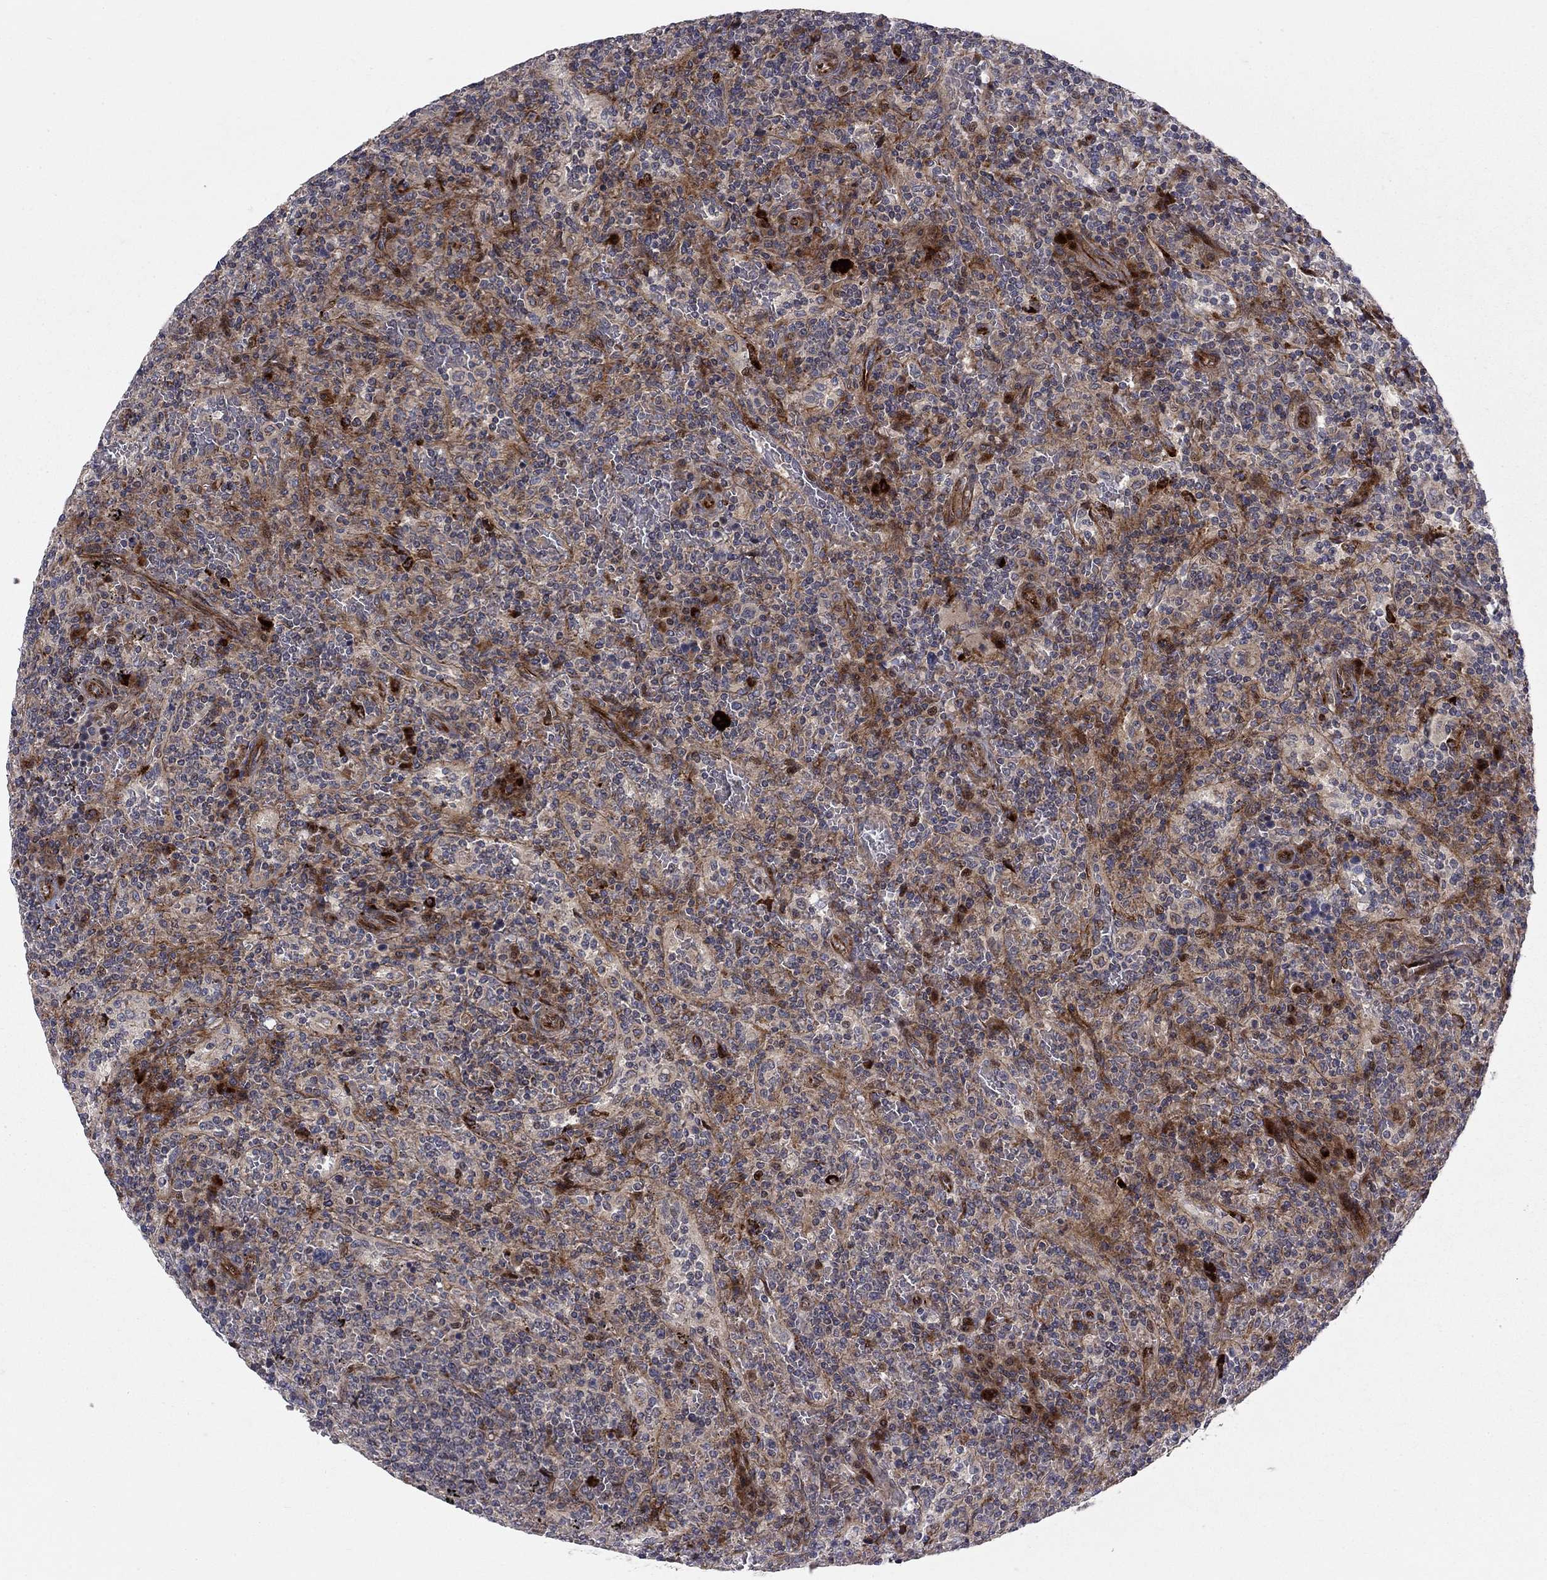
{"staining": {"intensity": "negative", "quantity": "none", "location": "none"}, "tissue": "lymphoma", "cell_type": "Tumor cells", "image_type": "cancer", "snomed": [{"axis": "morphology", "description": "Malignant lymphoma, non-Hodgkin's type, Low grade"}, {"axis": "topography", "description": "Spleen"}], "caption": "Human malignant lymphoma, non-Hodgkin's type (low-grade) stained for a protein using immunohistochemistry shows no staining in tumor cells.", "gene": "MIOS", "patient": {"sex": "male", "age": 62}}